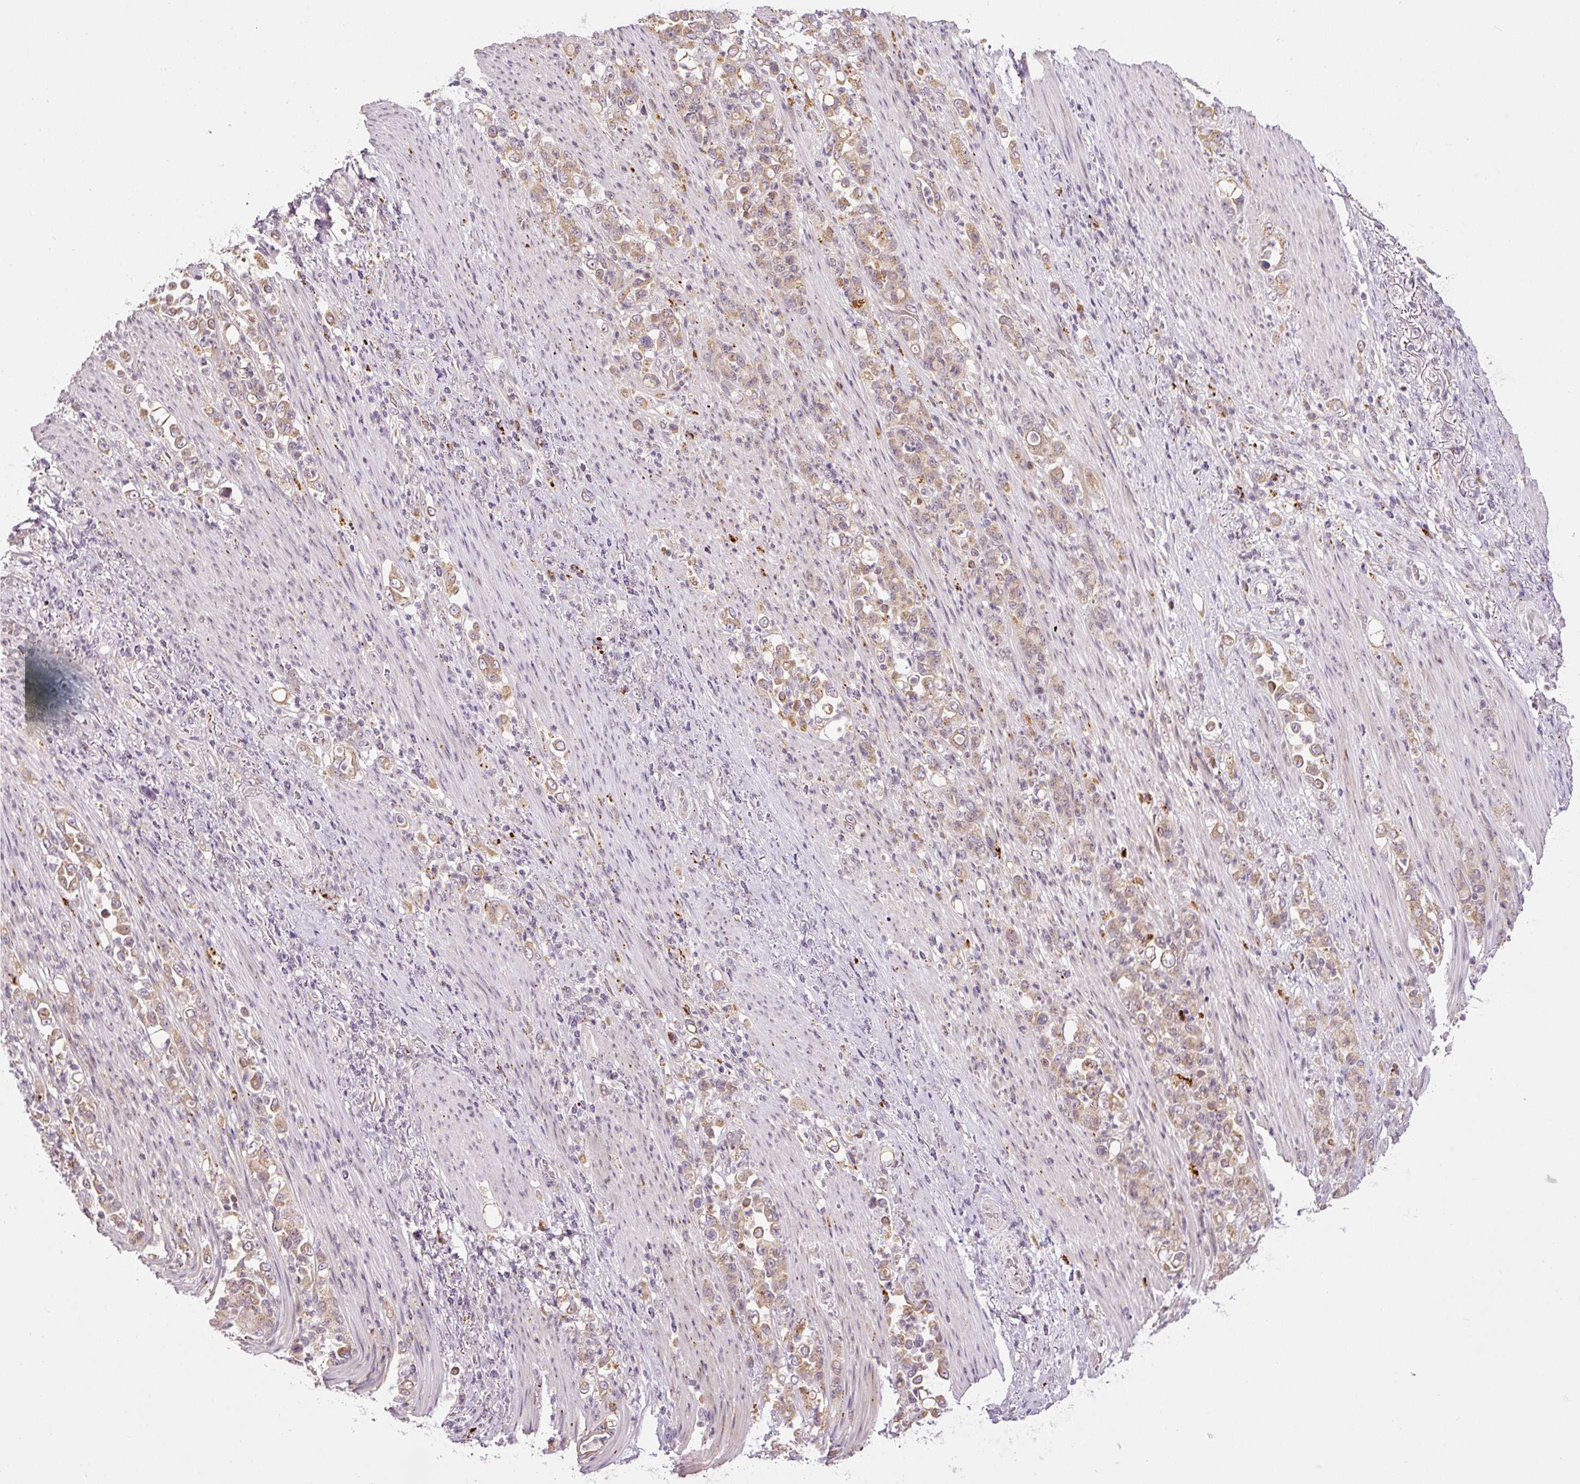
{"staining": {"intensity": "weak", "quantity": ">75%", "location": "cytoplasmic/membranous"}, "tissue": "stomach cancer", "cell_type": "Tumor cells", "image_type": "cancer", "snomed": [{"axis": "morphology", "description": "Normal tissue, NOS"}, {"axis": "morphology", "description": "Adenocarcinoma, NOS"}, {"axis": "topography", "description": "Stomach"}], "caption": "Tumor cells exhibit low levels of weak cytoplasmic/membranous positivity in approximately >75% of cells in human stomach cancer. (Stains: DAB in brown, nuclei in blue, Microscopy: brightfield microscopy at high magnification).", "gene": "ZNF639", "patient": {"sex": "female", "age": 79}}